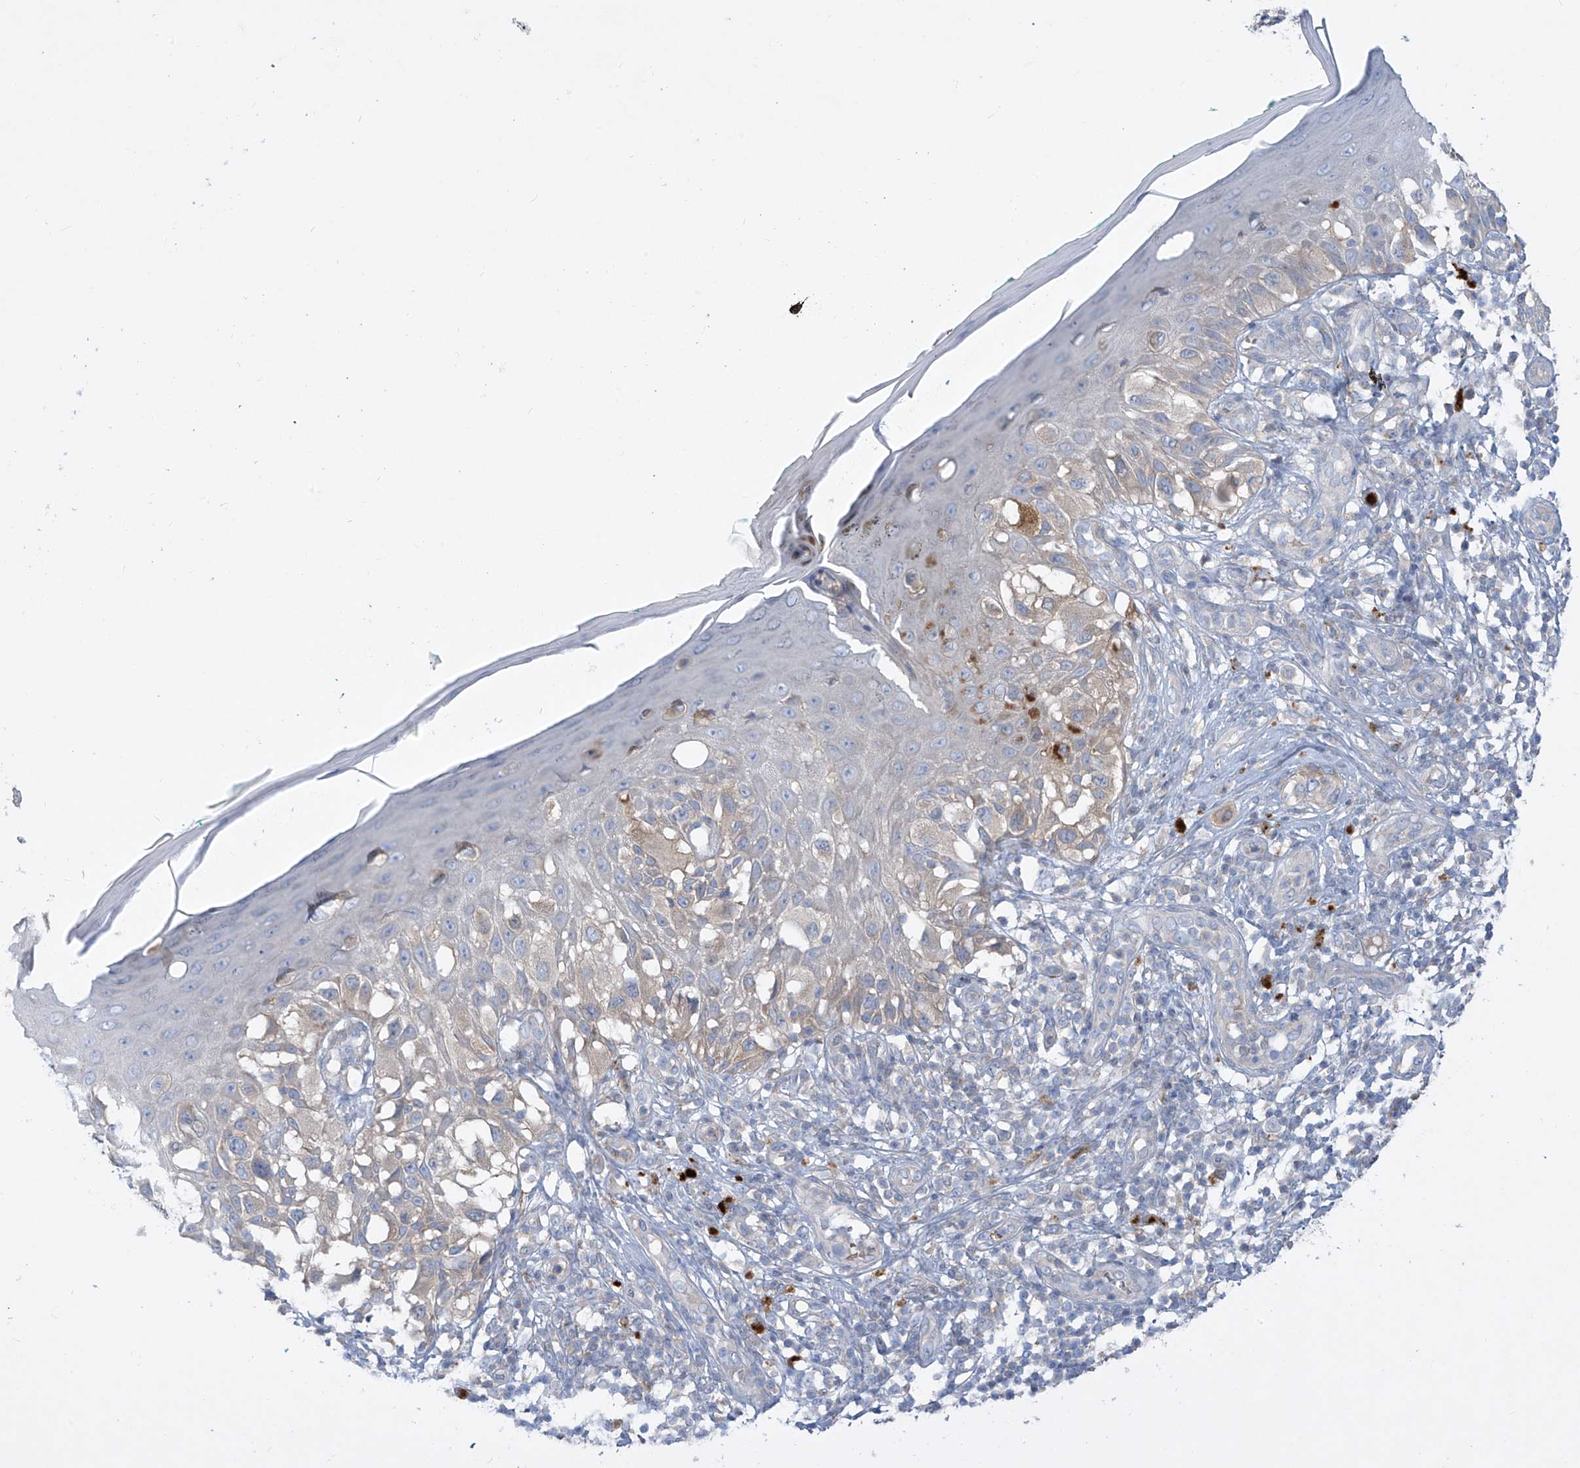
{"staining": {"intensity": "weak", "quantity": "<25%", "location": "cytoplasmic/membranous"}, "tissue": "melanoma", "cell_type": "Tumor cells", "image_type": "cancer", "snomed": [{"axis": "morphology", "description": "Malignant melanoma, NOS"}, {"axis": "topography", "description": "Skin"}], "caption": "Human malignant melanoma stained for a protein using IHC exhibits no expression in tumor cells.", "gene": "DGKQ", "patient": {"sex": "female", "age": 81}}